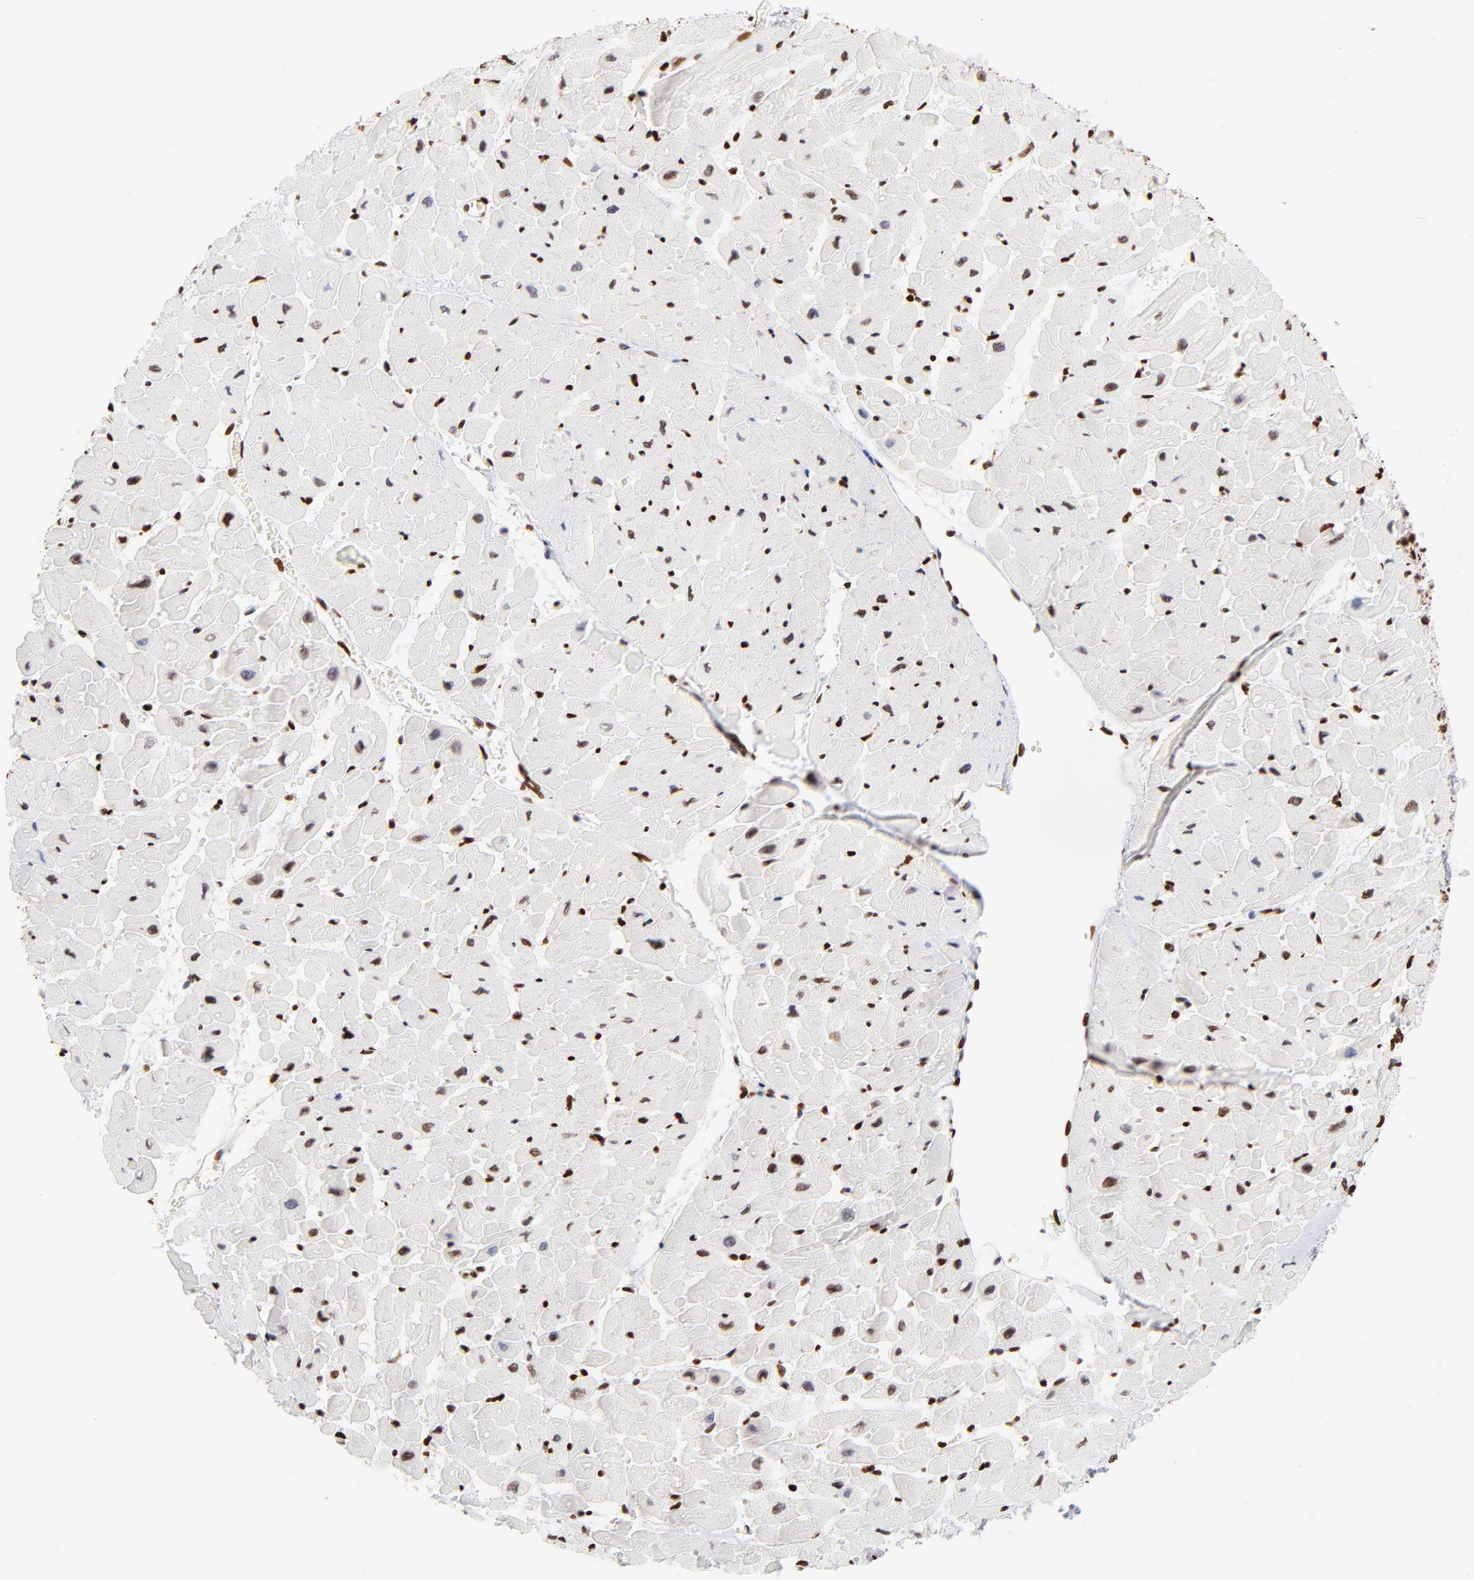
{"staining": {"intensity": "strong", "quantity": ">75%", "location": "nuclear"}, "tissue": "heart muscle", "cell_type": "Cardiomyocytes", "image_type": "normal", "snomed": [{"axis": "morphology", "description": "Normal tissue, NOS"}, {"axis": "topography", "description": "Heart"}], "caption": "Immunohistochemistry (IHC) of unremarkable heart muscle demonstrates high levels of strong nuclear expression in approximately >75% of cardiomyocytes.", "gene": "FBH1", "patient": {"sex": "male", "age": 45}}